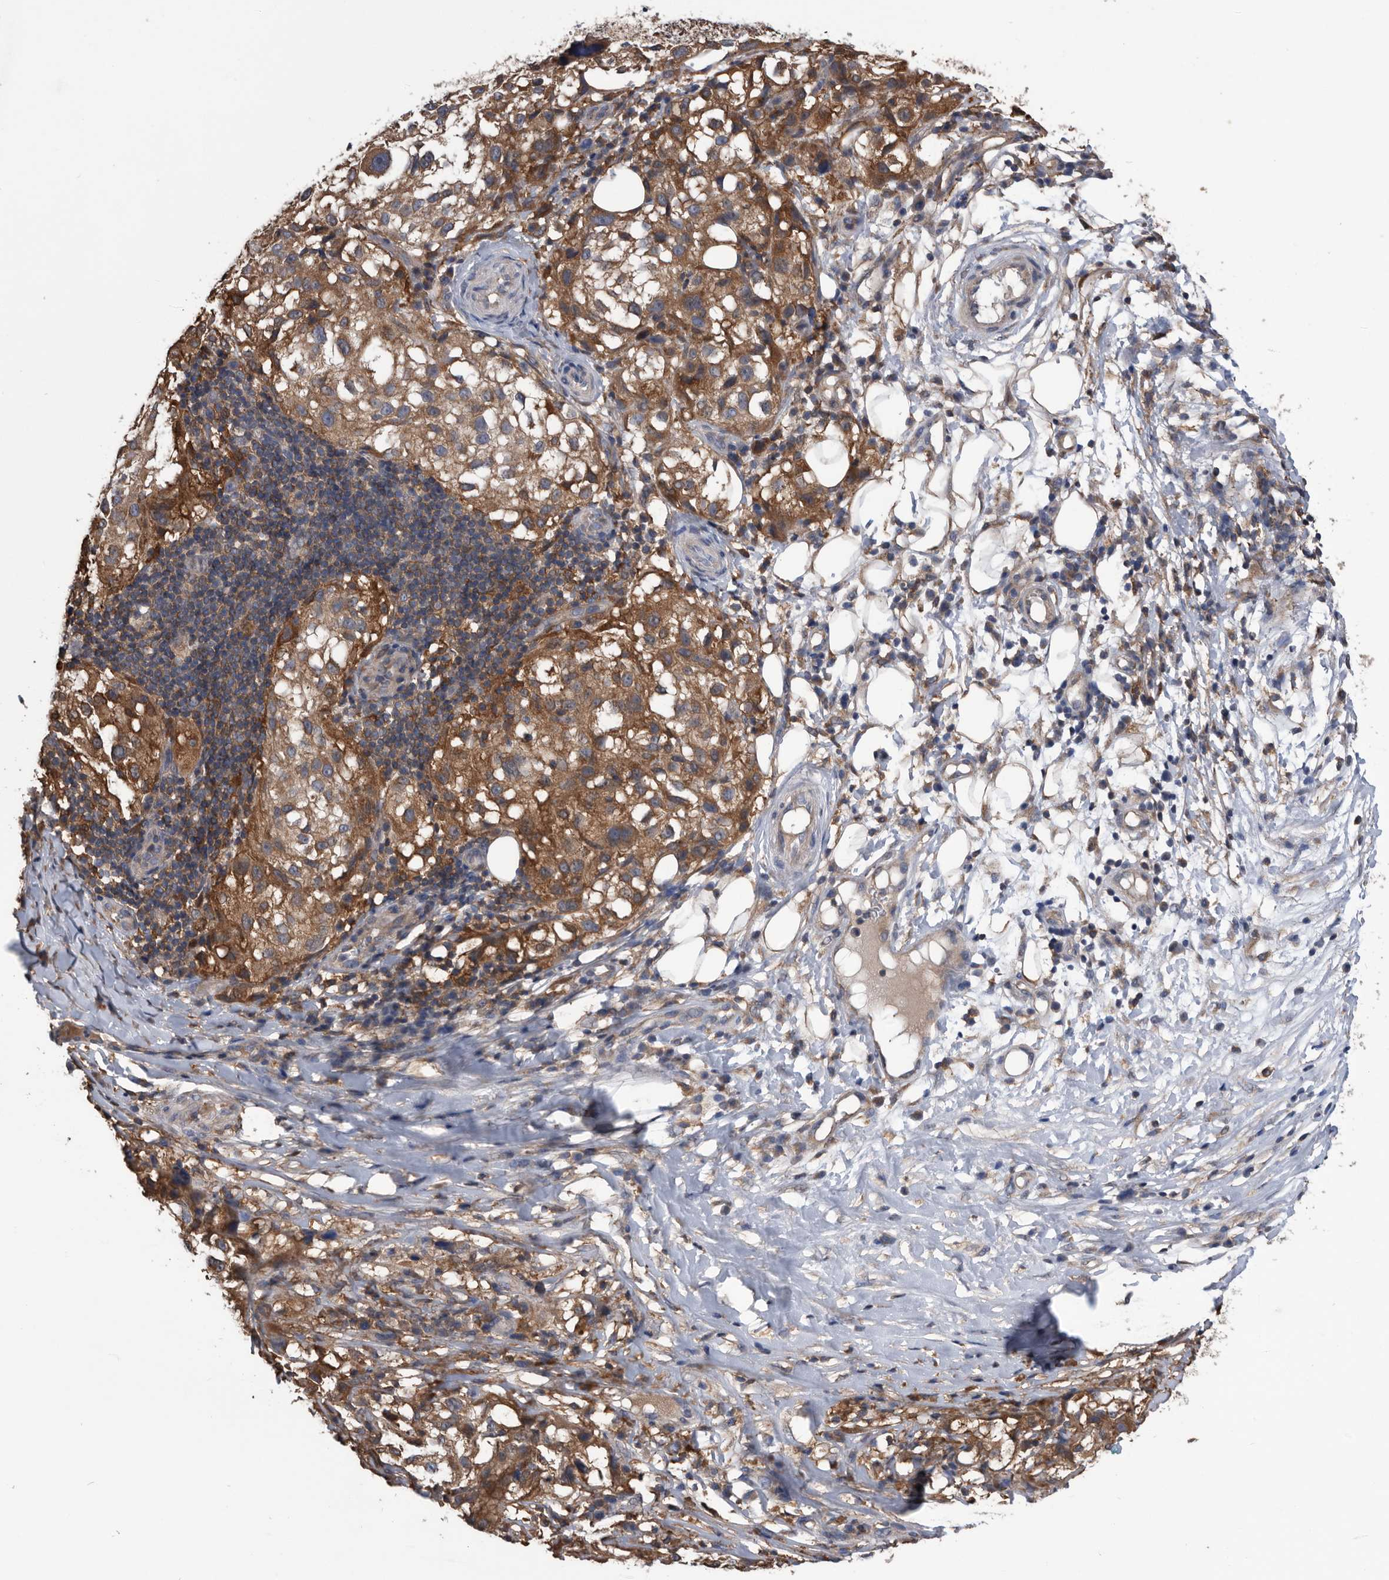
{"staining": {"intensity": "moderate", "quantity": ">75%", "location": "cytoplasmic/membranous"}, "tissue": "melanoma", "cell_type": "Tumor cells", "image_type": "cancer", "snomed": [{"axis": "morphology", "description": "Necrosis, NOS"}, {"axis": "morphology", "description": "Malignant melanoma, NOS"}, {"axis": "topography", "description": "Skin"}], "caption": "Immunohistochemical staining of malignant melanoma shows medium levels of moderate cytoplasmic/membranous expression in approximately >75% of tumor cells.", "gene": "NRBP1", "patient": {"sex": "female", "age": 87}}